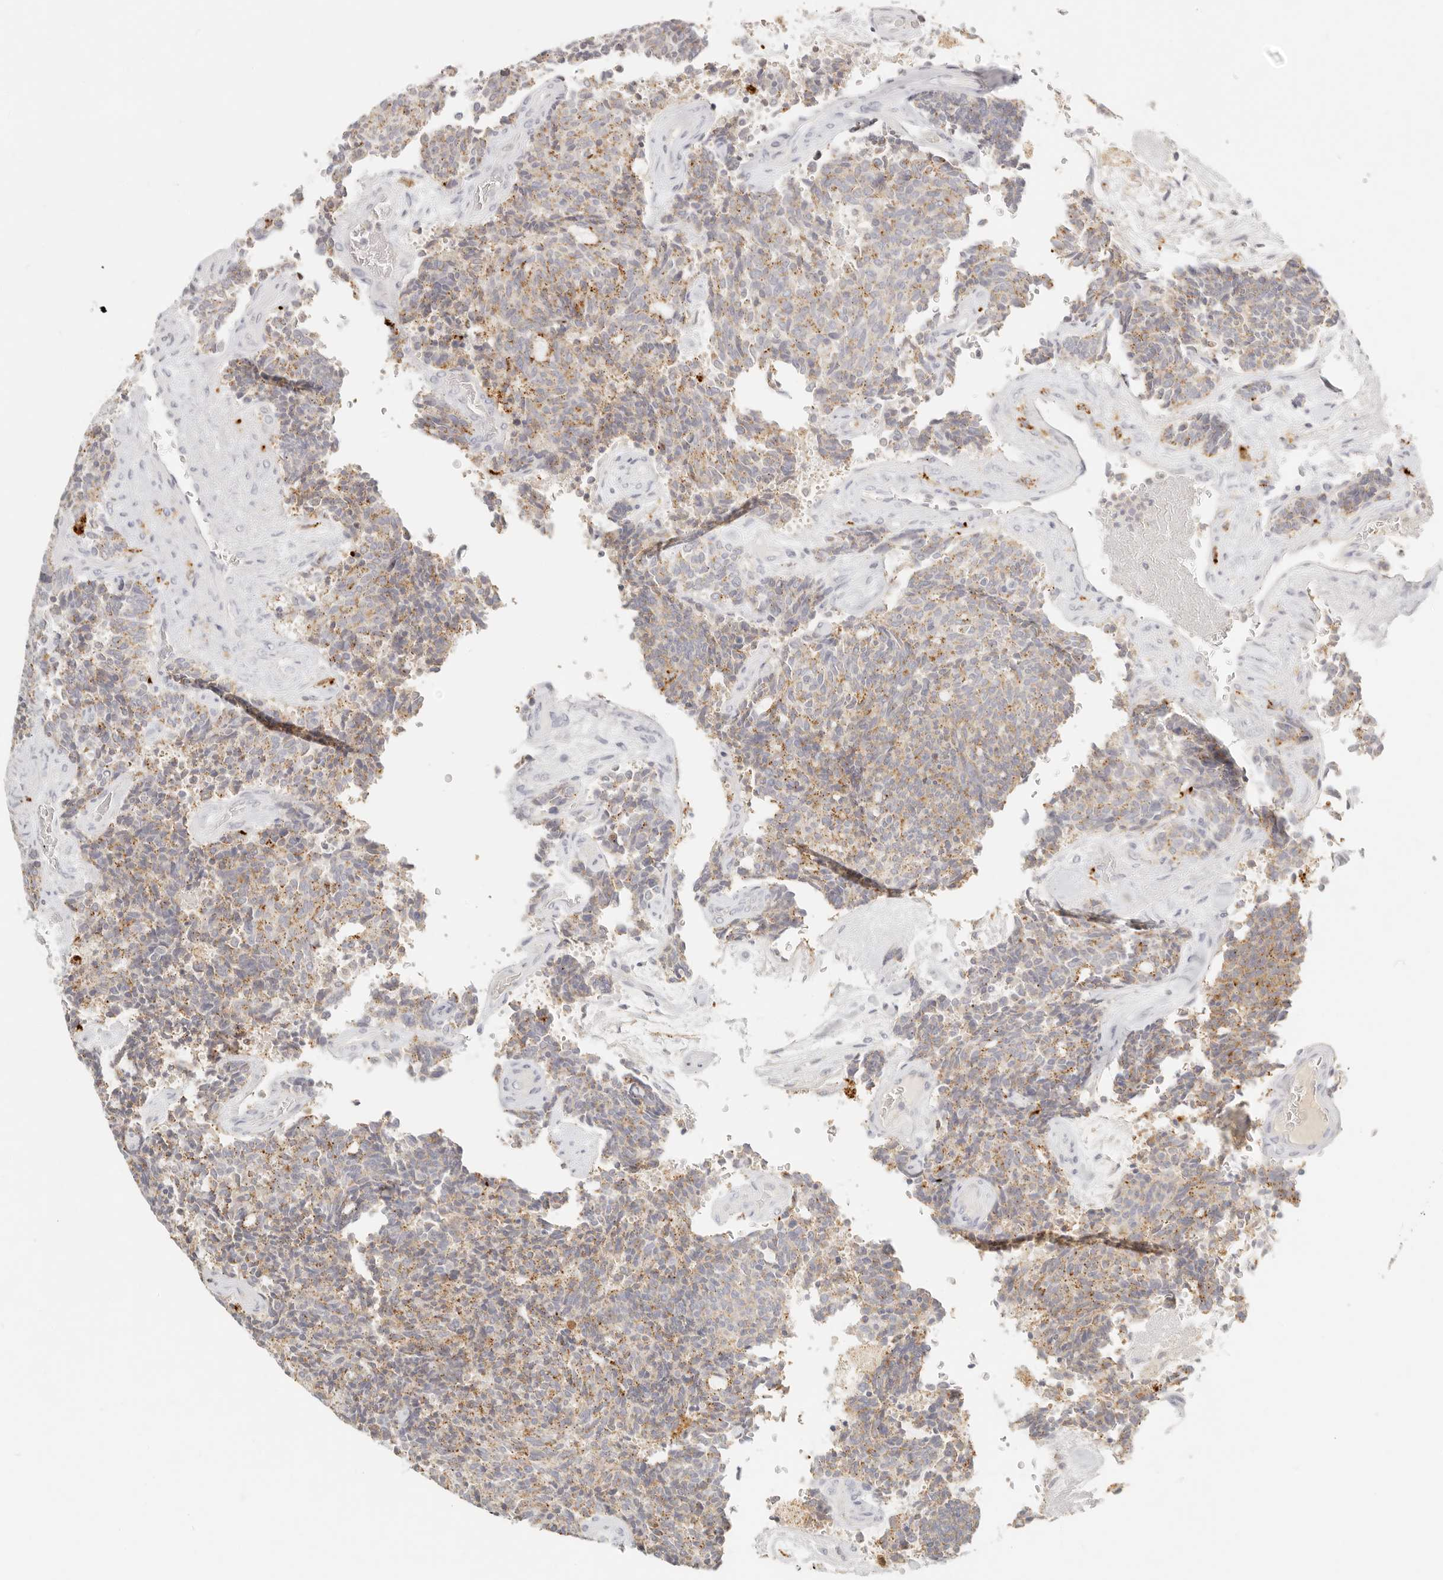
{"staining": {"intensity": "moderate", "quantity": ">75%", "location": "cytoplasmic/membranous"}, "tissue": "carcinoid", "cell_type": "Tumor cells", "image_type": "cancer", "snomed": [{"axis": "morphology", "description": "Carcinoid, malignant, NOS"}, {"axis": "topography", "description": "Pancreas"}], "caption": "A brown stain highlights moderate cytoplasmic/membranous positivity of a protein in malignant carcinoid tumor cells. The protein is stained brown, and the nuclei are stained in blue (DAB (3,3'-diaminobenzidine) IHC with brightfield microscopy, high magnification).", "gene": "RNASET2", "patient": {"sex": "female", "age": 54}}